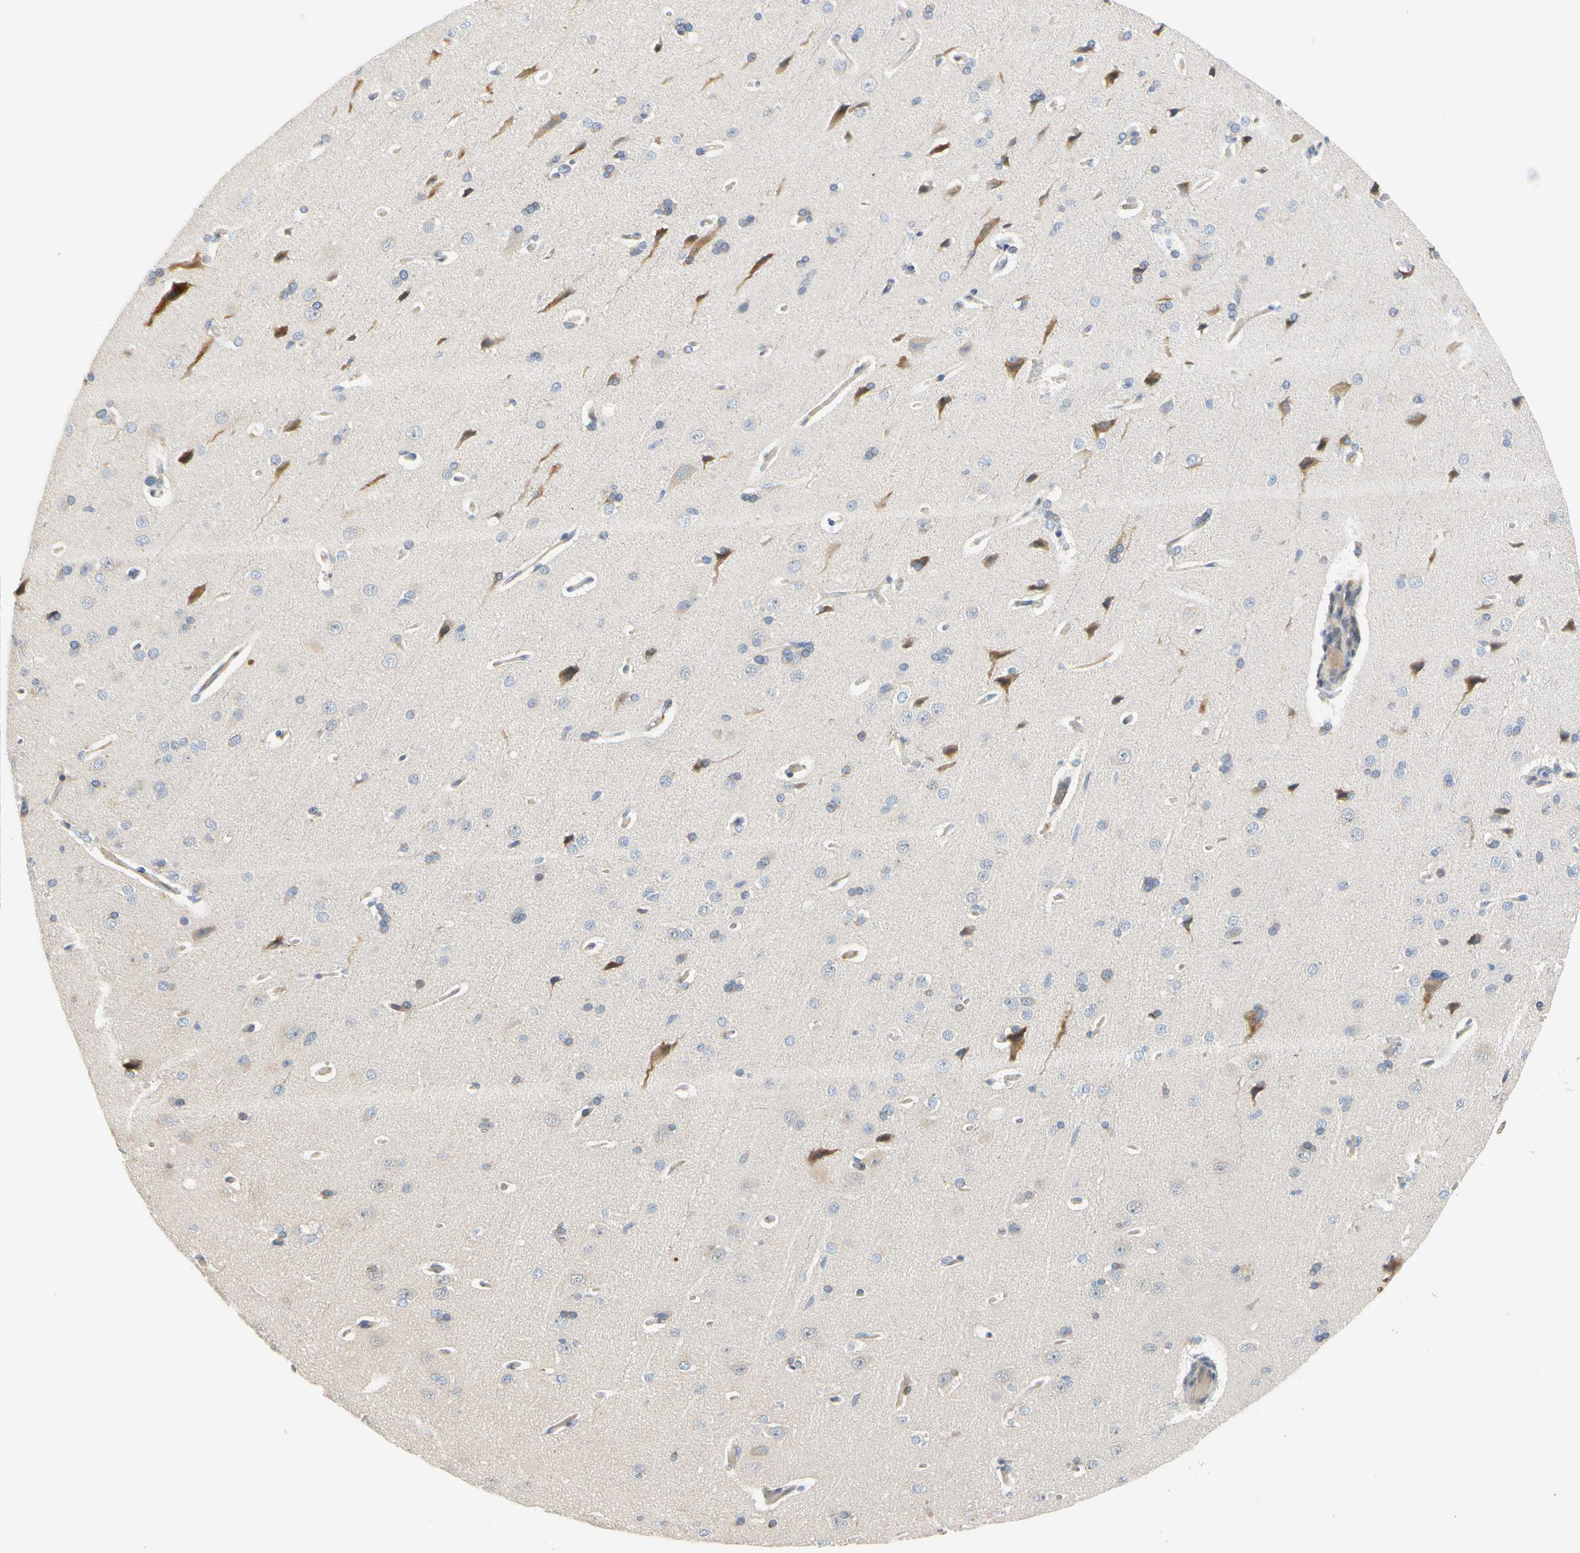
{"staining": {"intensity": "weak", "quantity": ">75%", "location": "cytoplasmic/membranous"}, "tissue": "cerebral cortex", "cell_type": "Endothelial cells", "image_type": "normal", "snomed": [{"axis": "morphology", "description": "Normal tissue, NOS"}, {"axis": "topography", "description": "Cerebral cortex"}], "caption": "Normal cerebral cortex displays weak cytoplasmic/membranous positivity in approximately >75% of endothelial cells, visualized by immunohistochemistry.", "gene": "ZNF236", "patient": {"sex": "male", "age": 62}}